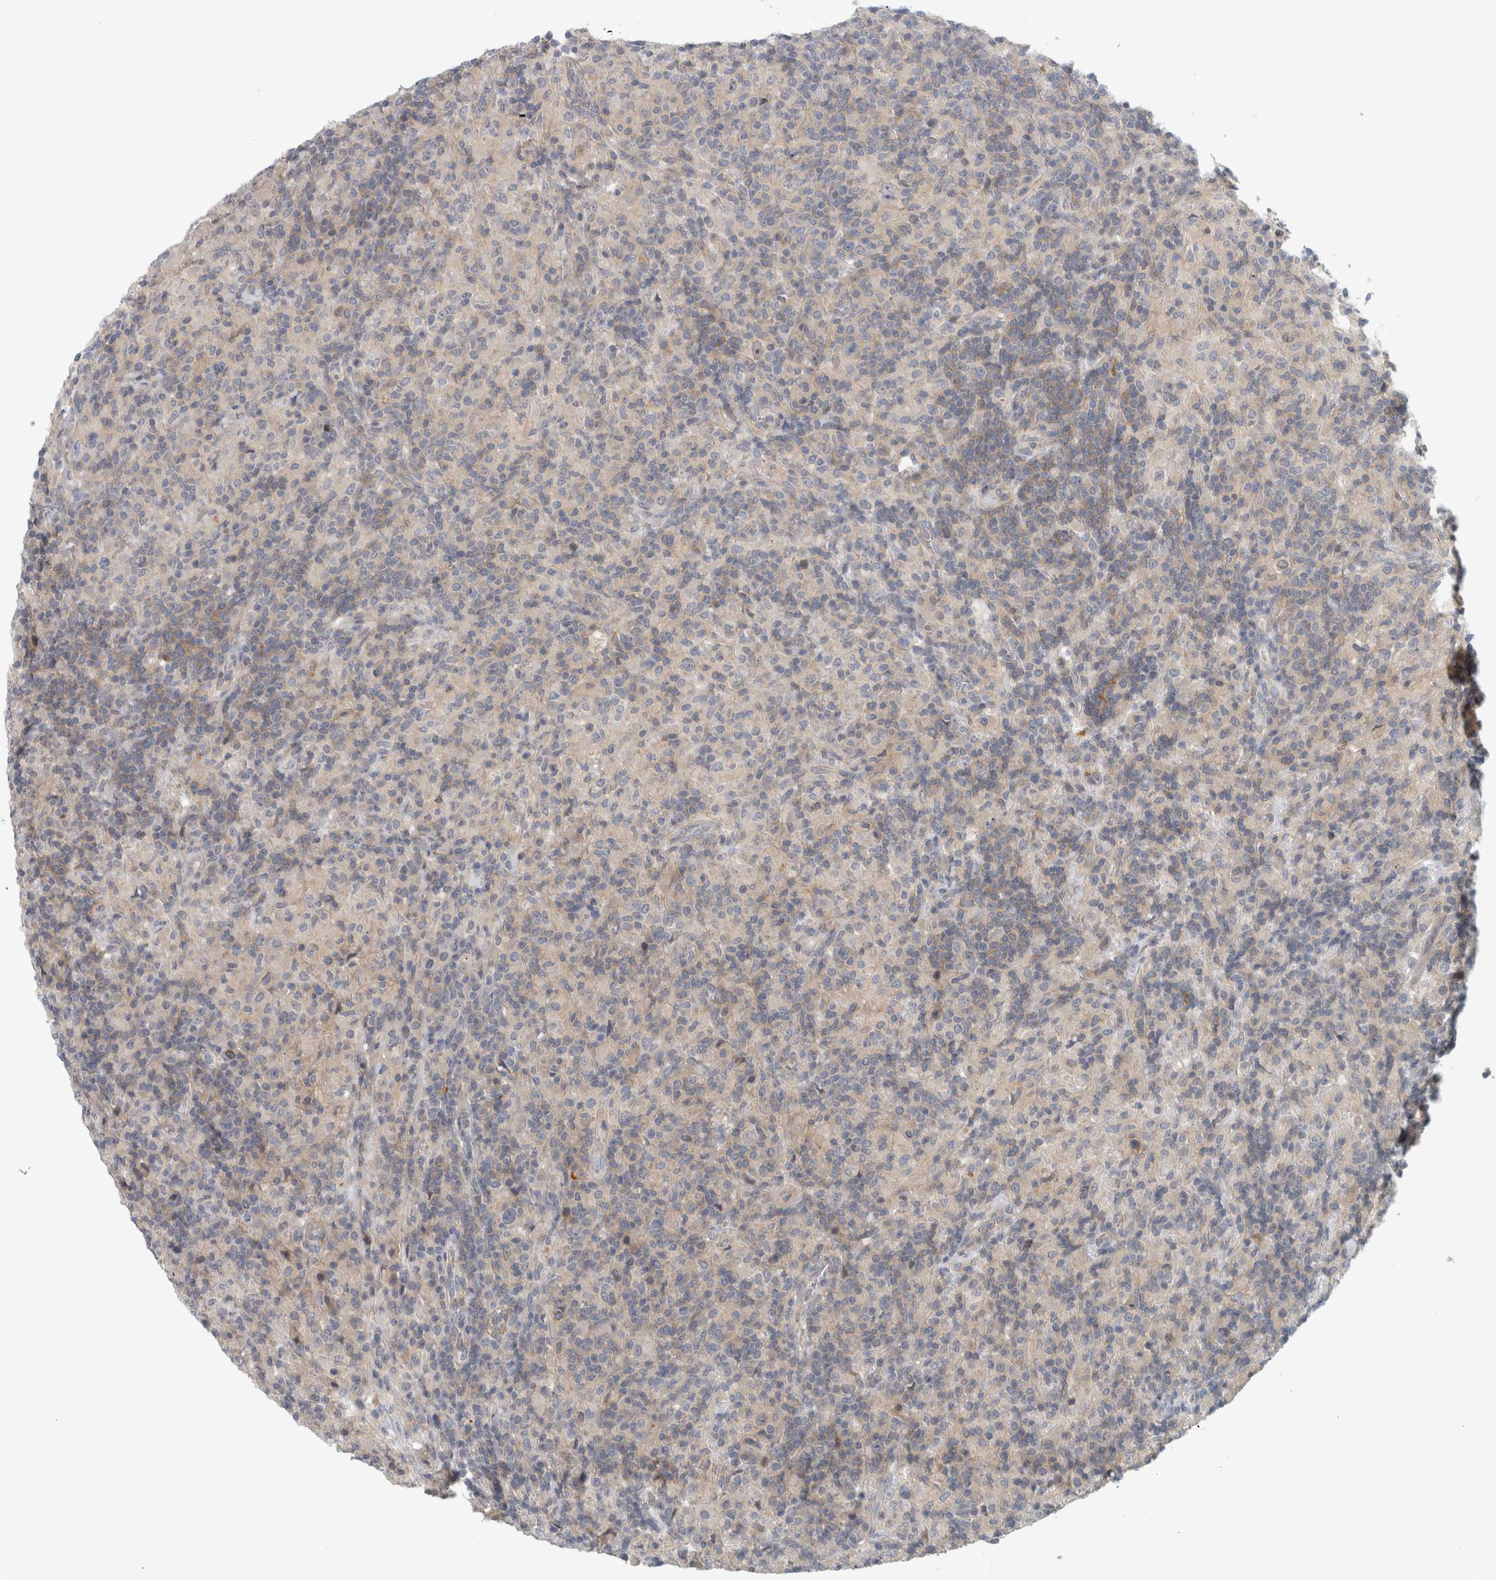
{"staining": {"intensity": "negative", "quantity": "none", "location": "none"}, "tissue": "lymphoma", "cell_type": "Tumor cells", "image_type": "cancer", "snomed": [{"axis": "morphology", "description": "Hodgkin's disease, NOS"}, {"axis": "topography", "description": "Lymph node"}], "caption": "High power microscopy histopathology image of an immunohistochemistry (IHC) micrograph of Hodgkin's disease, revealing no significant expression in tumor cells.", "gene": "ZNF804B", "patient": {"sex": "male", "age": 70}}